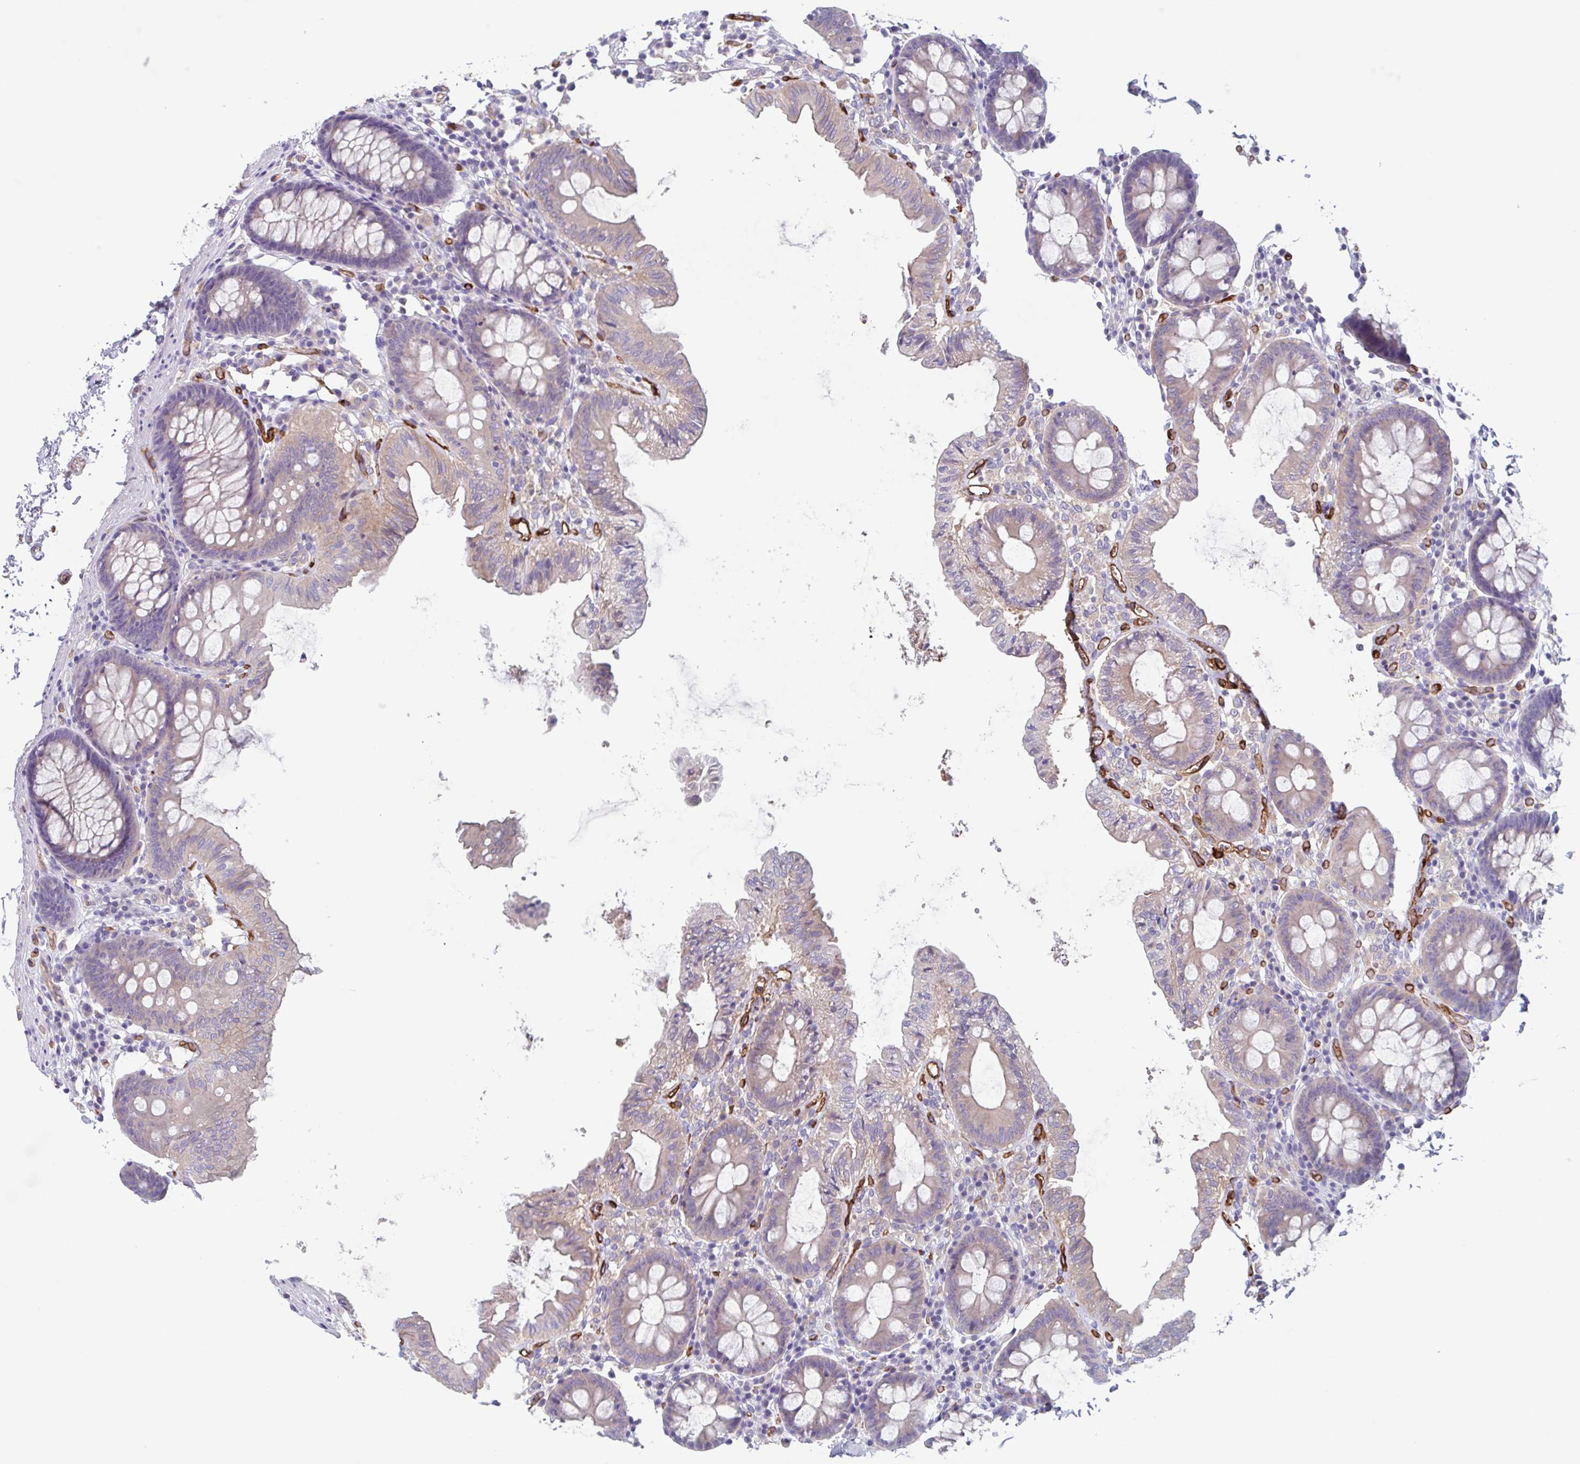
{"staining": {"intensity": "moderate", "quantity": ">75%", "location": "cytoplasmic/membranous"}, "tissue": "colon", "cell_type": "Endothelial cells", "image_type": "normal", "snomed": [{"axis": "morphology", "description": "Normal tissue, NOS"}, {"axis": "topography", "description": "Colon"}, {"axis": "topography", "description": "Peripheral nerve tissue"}], "caption": "Immunohistochemistry (IHC) of unremarkable human colon exhibits medium levels of moderate cytoplasmic/membranous staining in approximately >75% of endothelial cells.", "gene": "EHD4", "patient": {"sex": "male", "age": 84}}